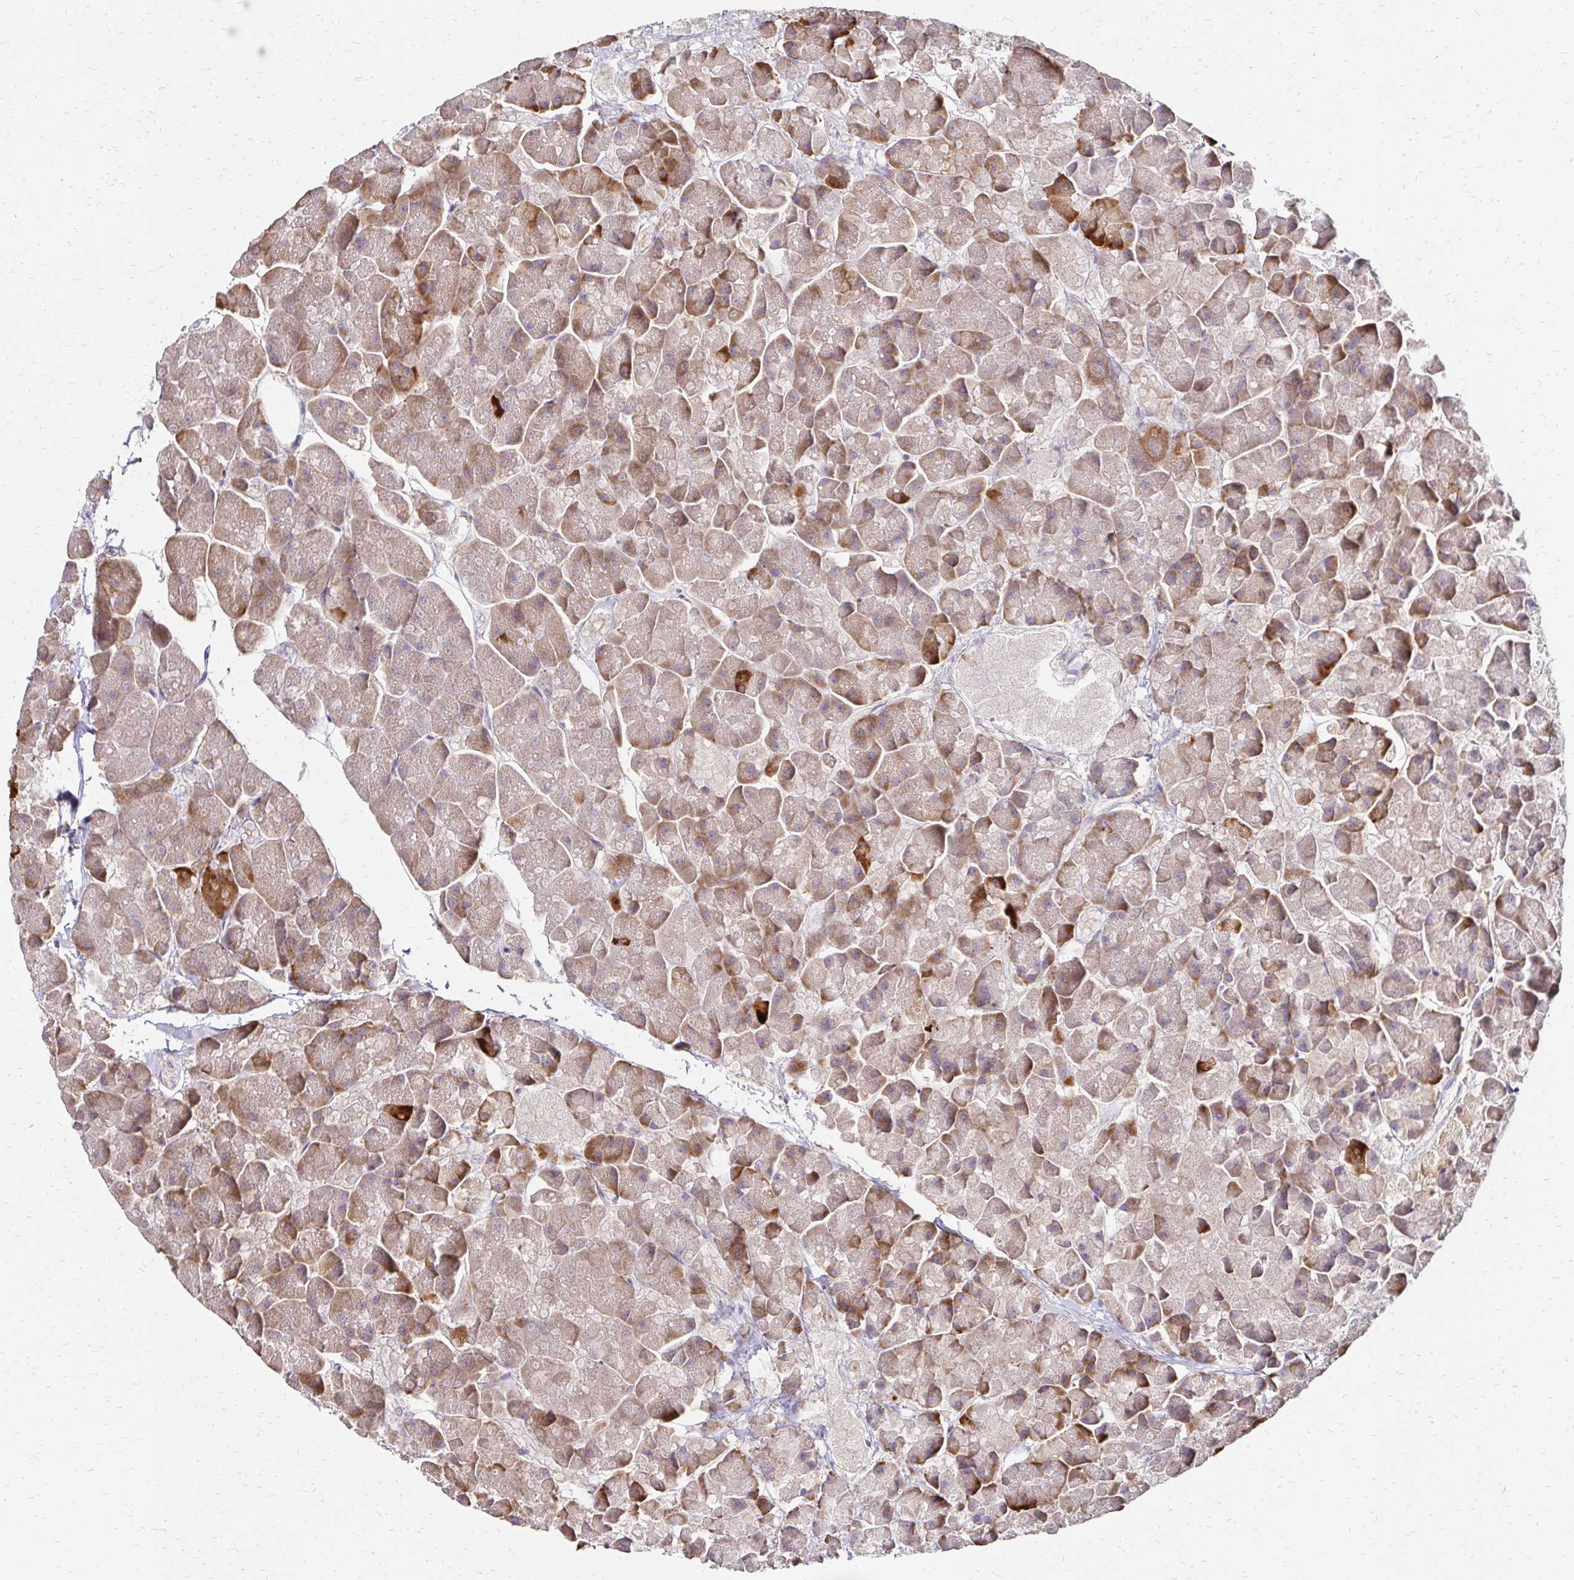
{"staining": {"intensity": "moderate", "quantity": ">75%", "location": "cytoplasmic/membranous"}, "tissue": "pancreas", "cell_type": "Exocrine glandular cells", "image_type": "normal", "snomed": [{"axis": "morphology", "description": "Normal tissue, NOS"}, {"axis": "topography", "description": "Pancreas"}, {"axis": "topography", "description": "Peripheral nerve tissue"}], "caption": "Protein staining demonstrates moderate cytoplasmic/membranous positivity in about >75% of exocrine glandular cells in normal pancreas.", "gene": "PRIMA1", "patient": {"sex": "male", "age": 54}}